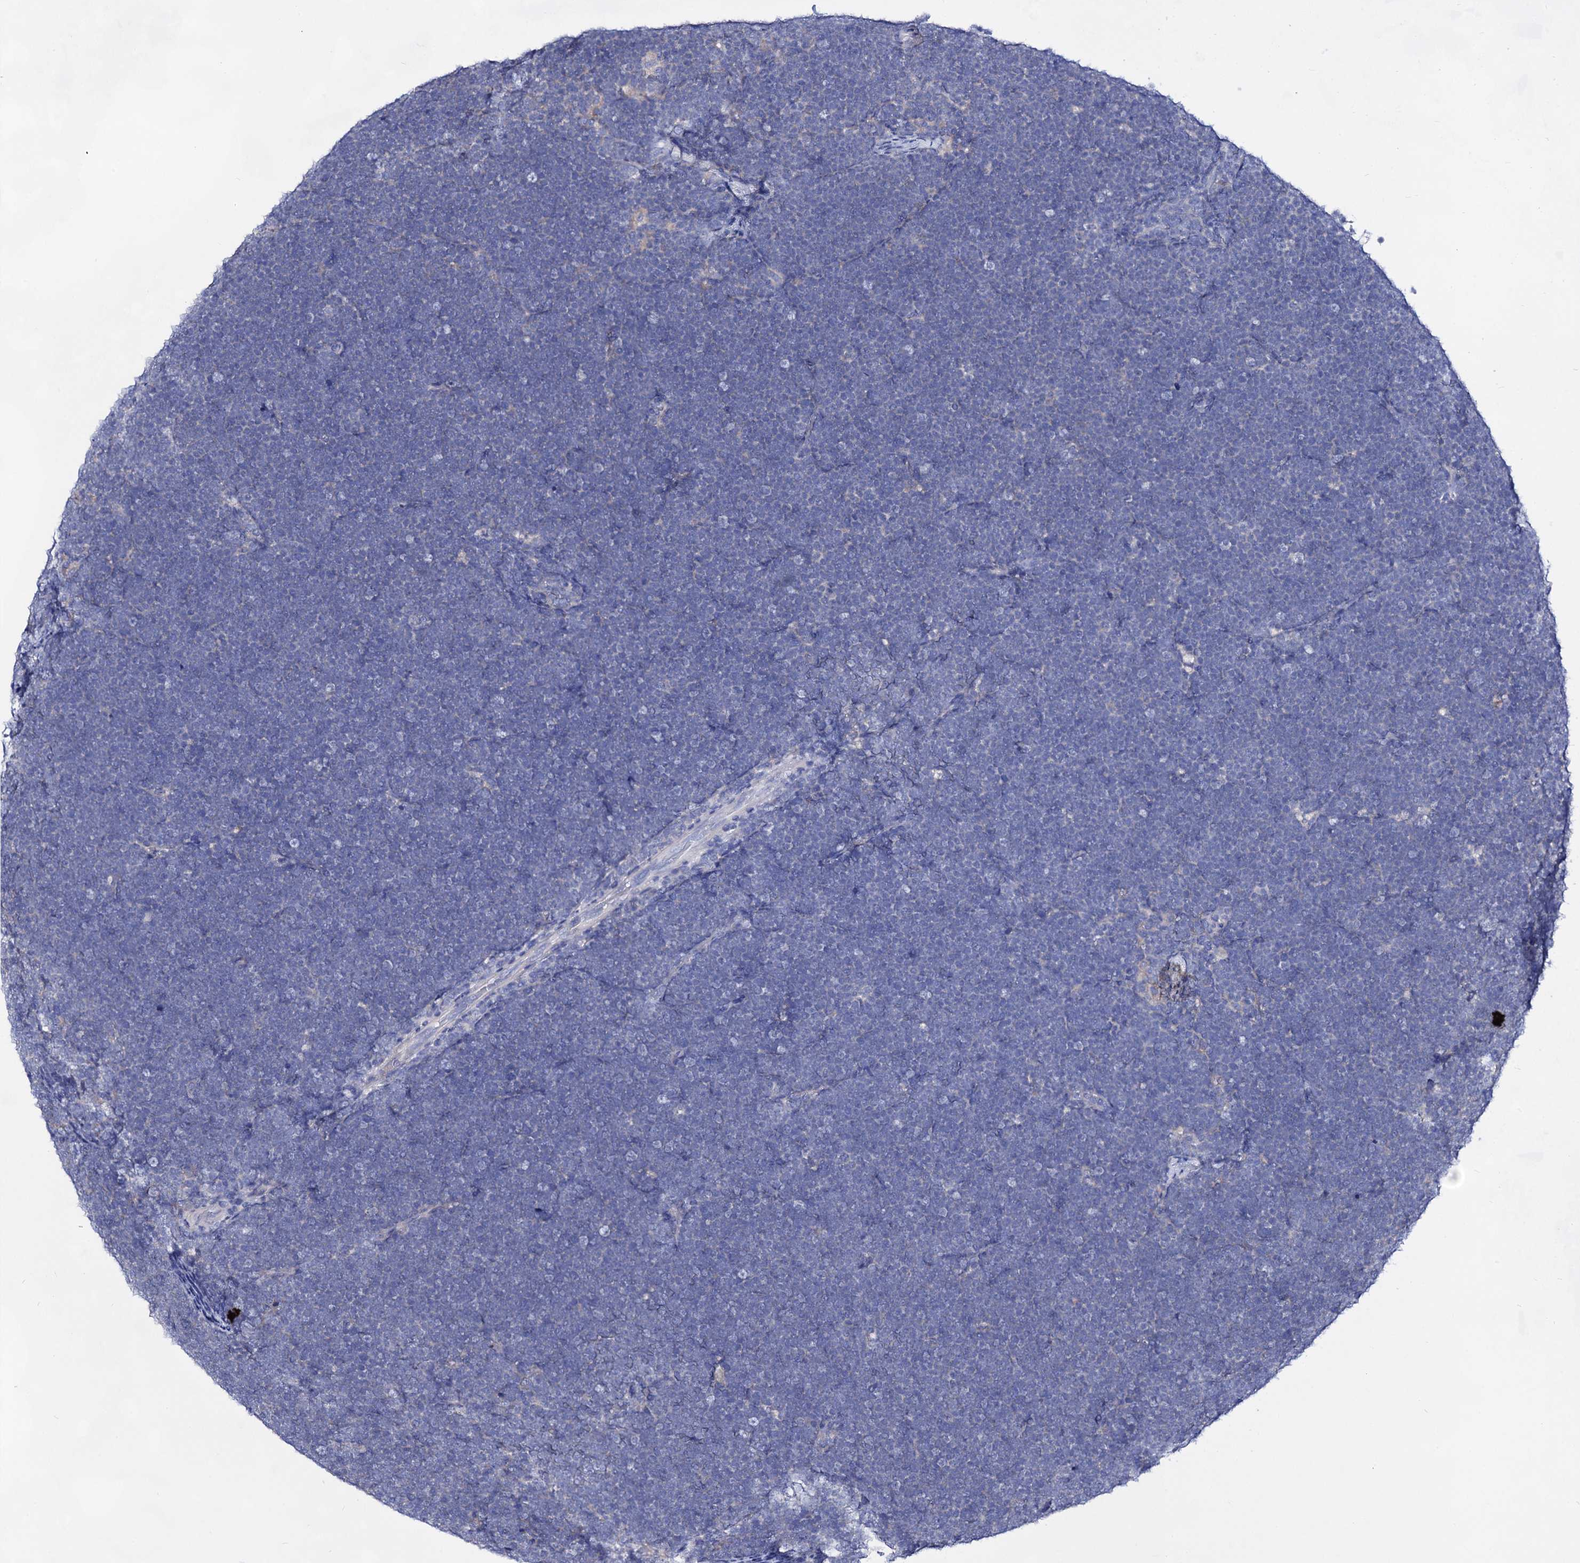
{"staining": {"intensity": "negative", "quantity": "none", "location": "none"}, "tissue": "lymphoma", "cell_type": "Tumor cells", "image_type": "cancer", "snomed": [{"axis": "morphology", "description": "Malignant lymphoma, non-Hodgkin's type, High grade"}, {"axis": "topography", "description": "Lymph node"}], "caption": "This is an immunohistochemistry (IHC) image of high-grade malignant lymphoma, non-Hodgkin's type. There is no positivity in tumor cells.", "gene": "PLIN1", "patient": {"sex": "male", "age": 13}}